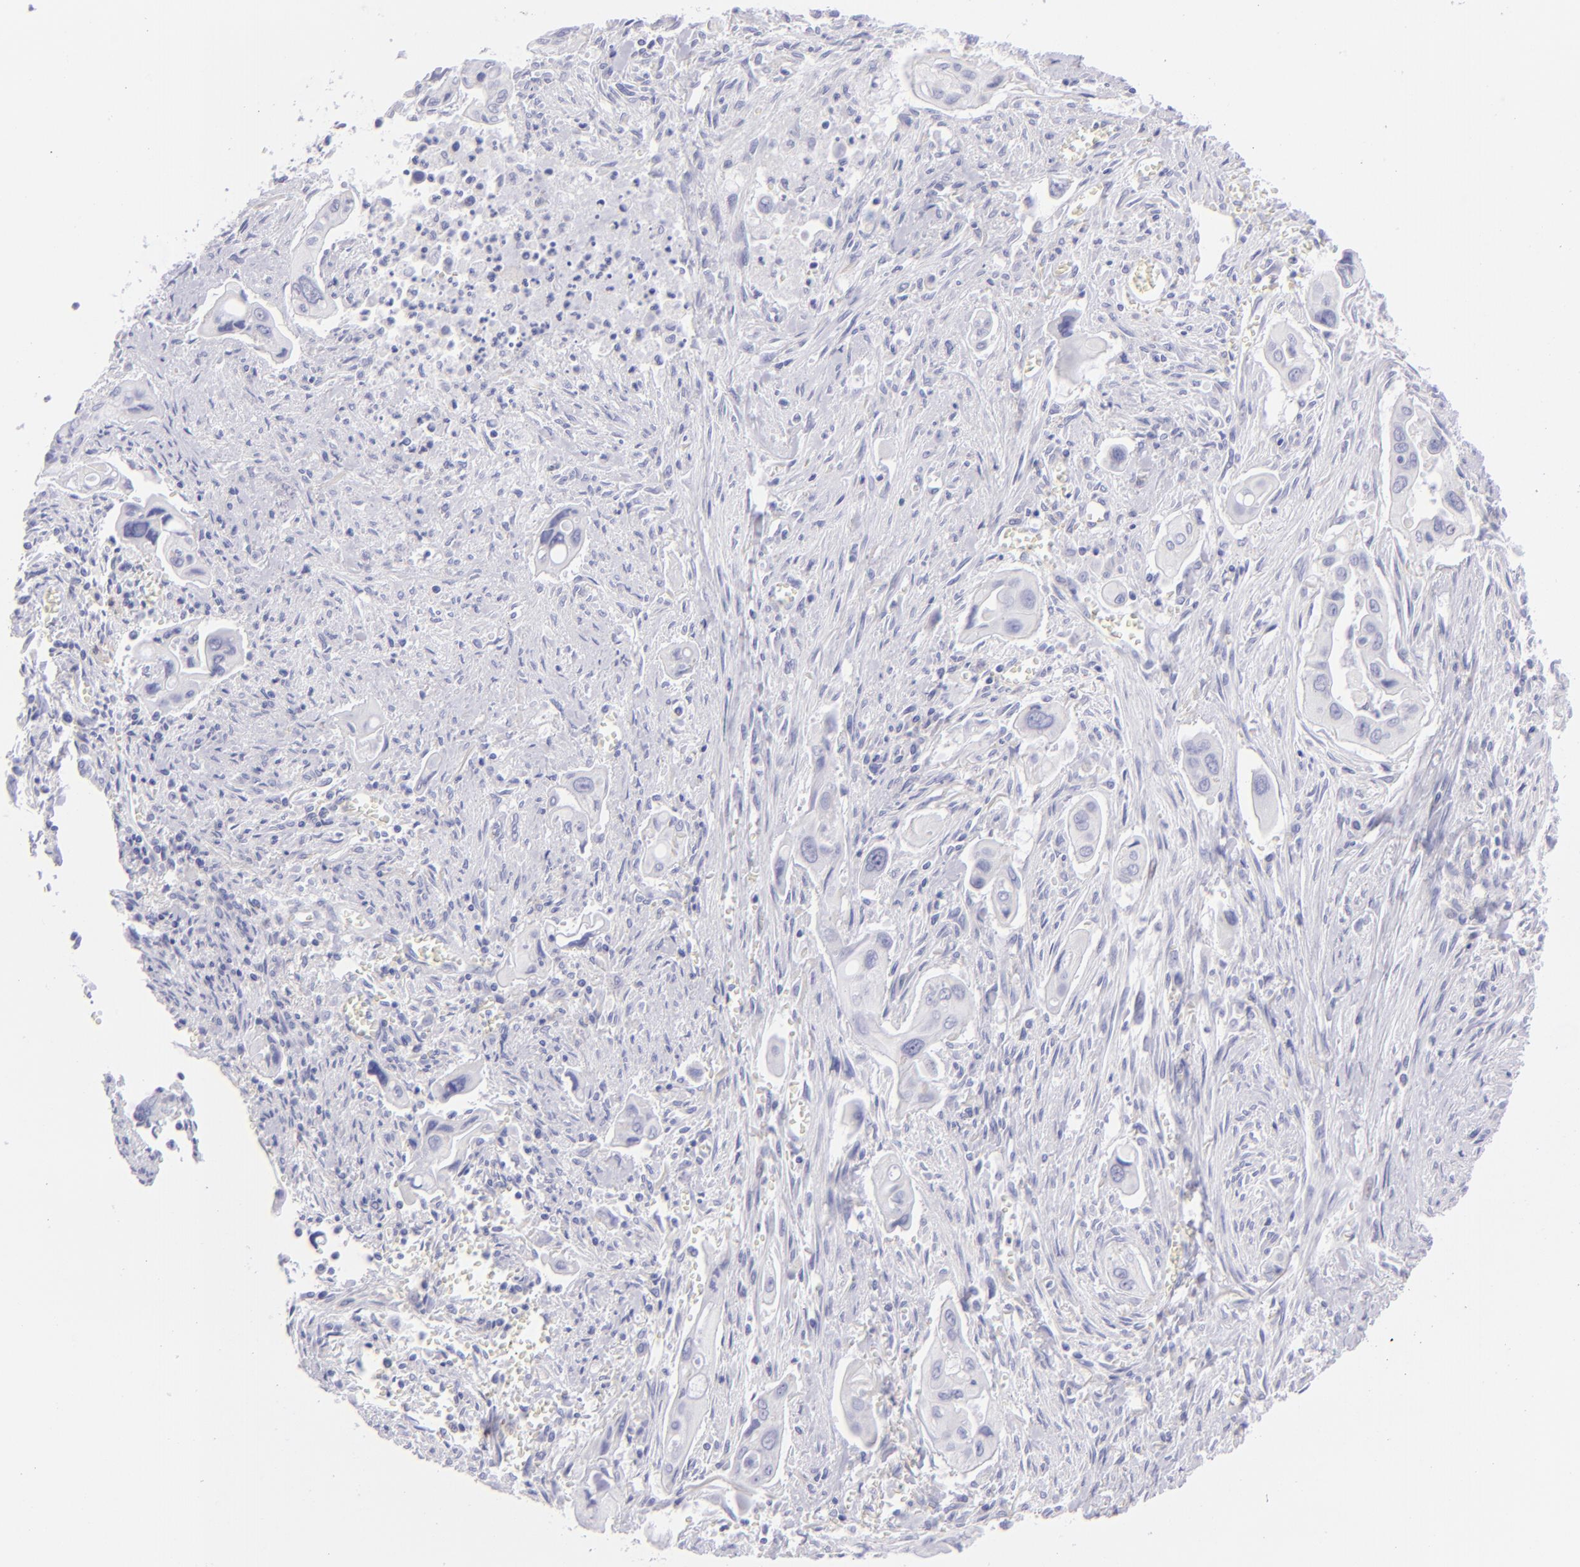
{"staining": {"intensity": "negative", "quantity": "none", "location": "none"}, "tissue": "pancreatic cancer", "cell_type": "Tumor cells", "image_type": "cancer", "snomed": [{"axis": "morphology", "description": "Adenocarcinoma, NOS"}, {"axis": "topography", "description": "Pancreas"}], "caption": "Tumor cells are negative for protein expression in human pancreatic cancer (adenocarcinoma). Nuclei are stained in blue.", "gene": "CD72", "patient": {"sex": "male", "age": 77}}